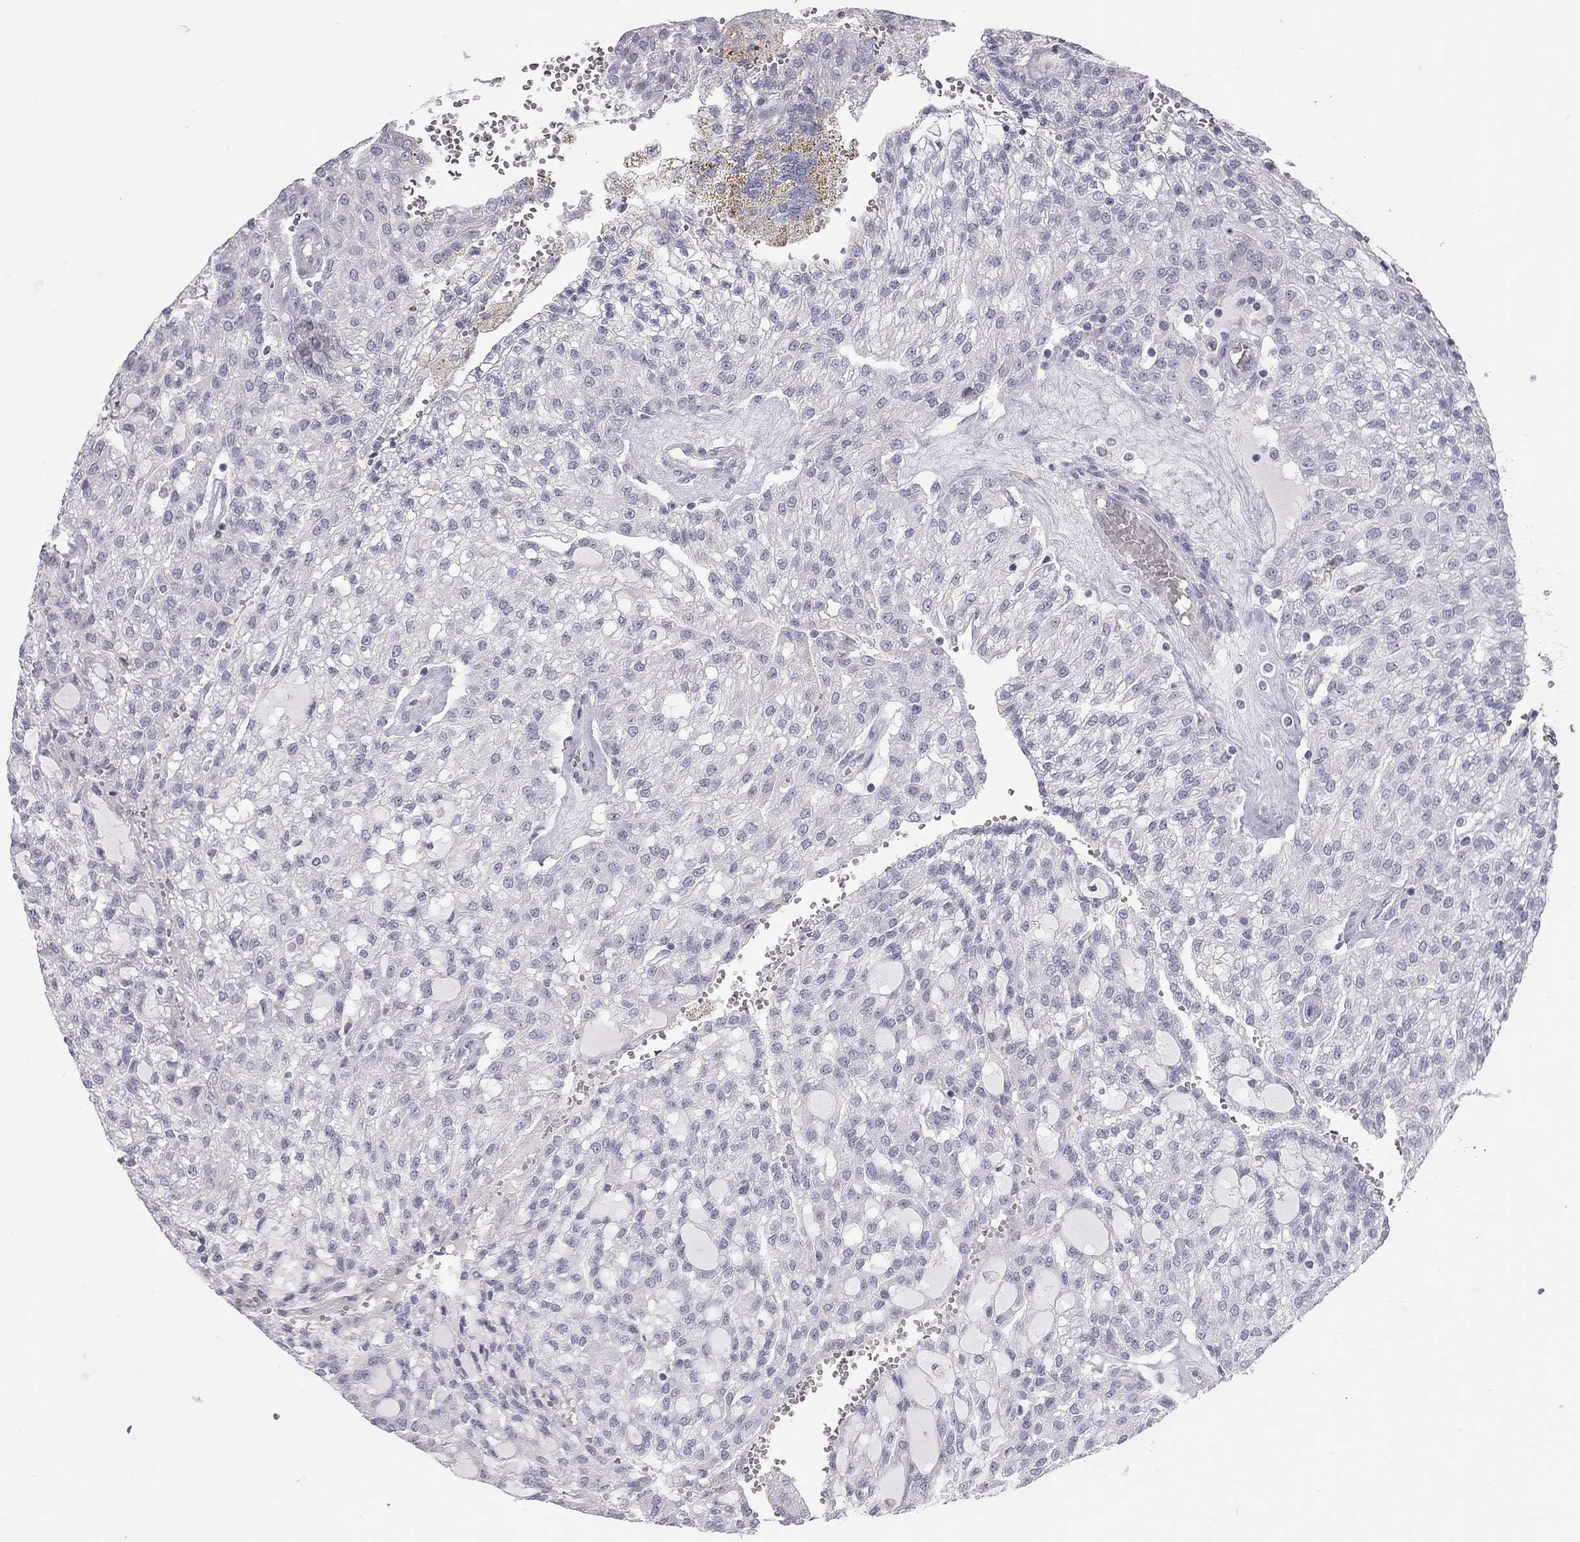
{"staining": {"intensity": "negative", "quantity": "none", "location": "none"}, "tissue": "renal cancer", "cell_type": "Tumor cells", "image_type": "cancer", "snomed": [{"axis": "morphology", "description": "Adenocarcinoma, NOS"}, {"axis": "topography", "description": "Kidney"}], "caption": "Photomicrograph shows no protein staining in tumor cells of renal cancer tissue.", "gene": "SPATA12", "patient": {"sex": "male", "age": 63}}